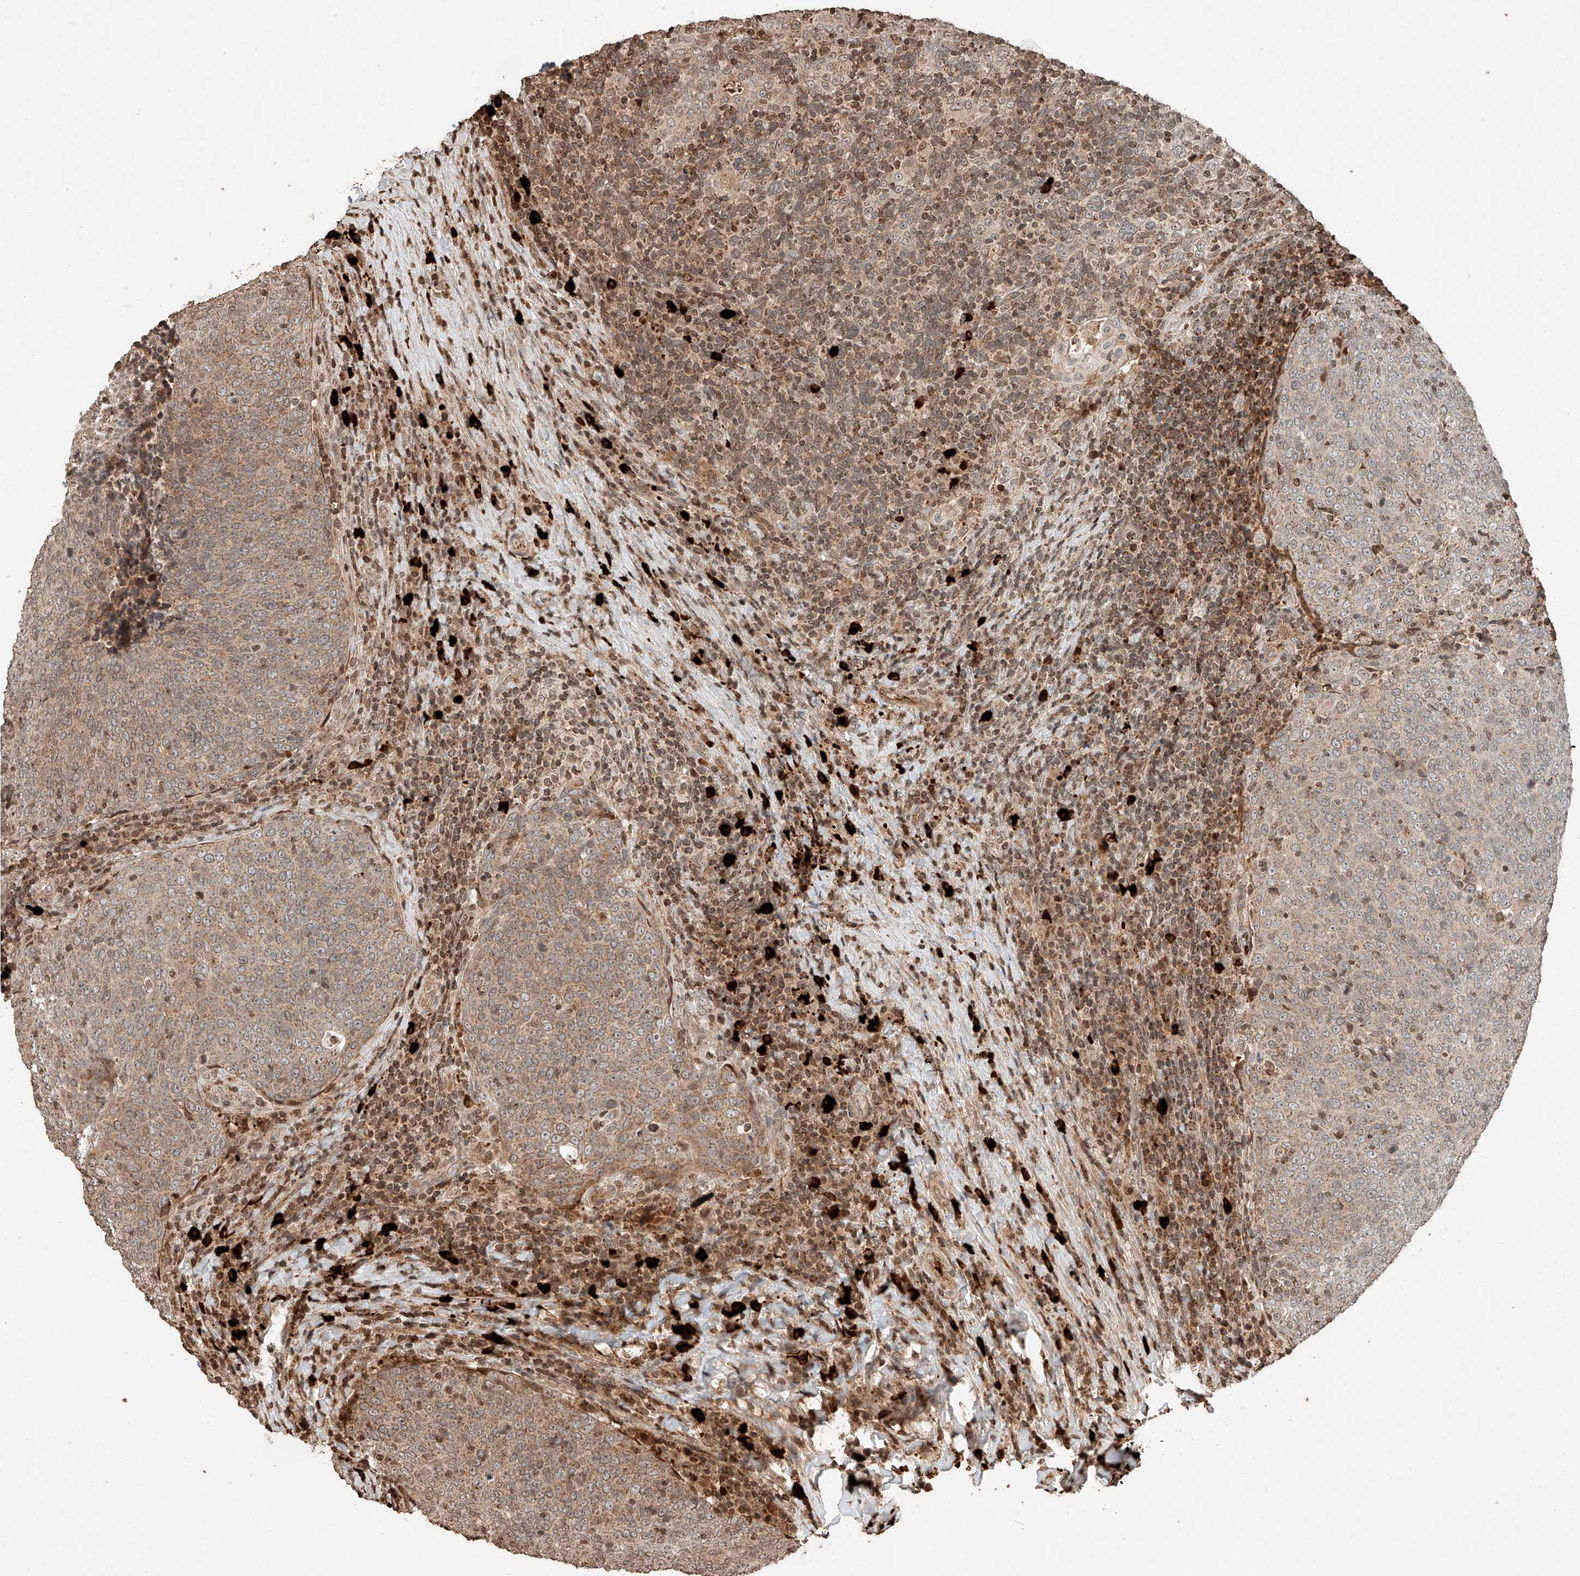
{"staining": {"intensity": "weak", "quantity": "25%-75%", "location": "cytoplasmic/membranous"}, "tissue": "head and neck cancer", "cell_type": "Tumor cells", "image_type": "cancer", "snomed": [{"axis": "morphology", "description": "Squamous cell carcinoma, NOS"}, {"axis": "morphology", "description": "Squamous cell carcinoma, metastatic, NOS"}, {"axis": "topography", "description": "Lymph node"}, {"axis": "topography", "description": "Head-Neck"}], "caption": "DAB (3,3'-diaminobenzidine) immunohistochemical staining of squamous cell carcinoma (head and neck) shows weak cytoplasmic/membranous protein positivity in approximately 25%-75% of tumor cells. The staining was performed using DAB to visualize the protein expression in brown, while the nuclei were stained in blue with hematoxylin (Magnification: 20x).", "gene": "ARHGAP33", "patient": {"sex": "male", "age": 62}}